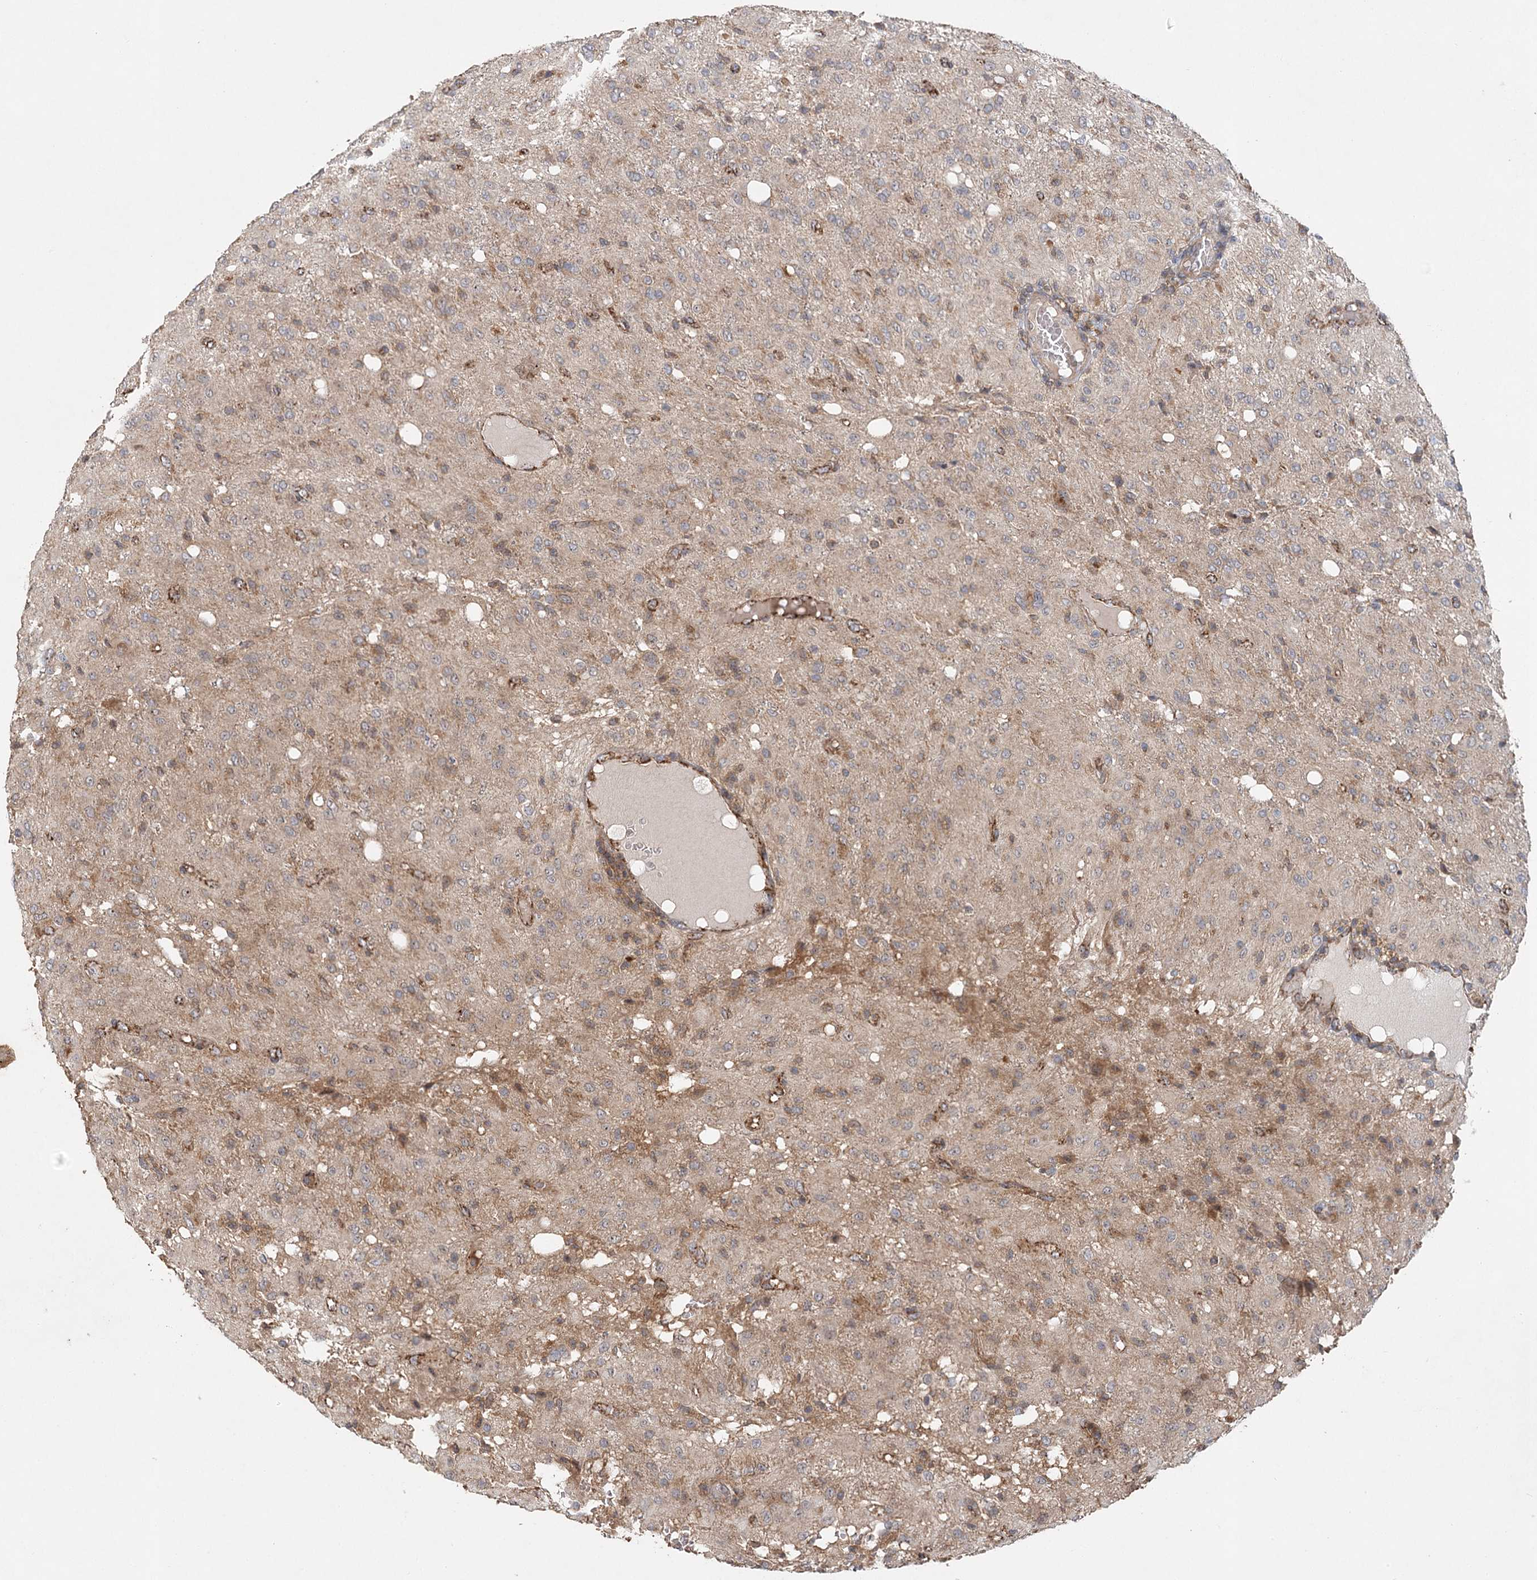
{"staining": {"intensity": "weak", "quantity": "25%-75%", "location": "cytoplasmic/membranous"}, "tissue": "glioma", "cell_type": "Tumor cells", "image_type": "cancer", "snomed": [{"axis": "morphology", "description": "Glioma, malignant, High grade"}, {"axis": "topography", "description": "Brain"}], "caption": "Immunohistochemistry (IHC) histopathology image of neoplastic tissue: human glioma stained using IHC displays low levels of weak protein expression localized specifically in the cytoplasmic/membranous of tumor cells, appearing as a cytoplasmic/membranous brown color.", "gene": "RAPGEF6", "patient": {"sex": "female", "age": 59}}